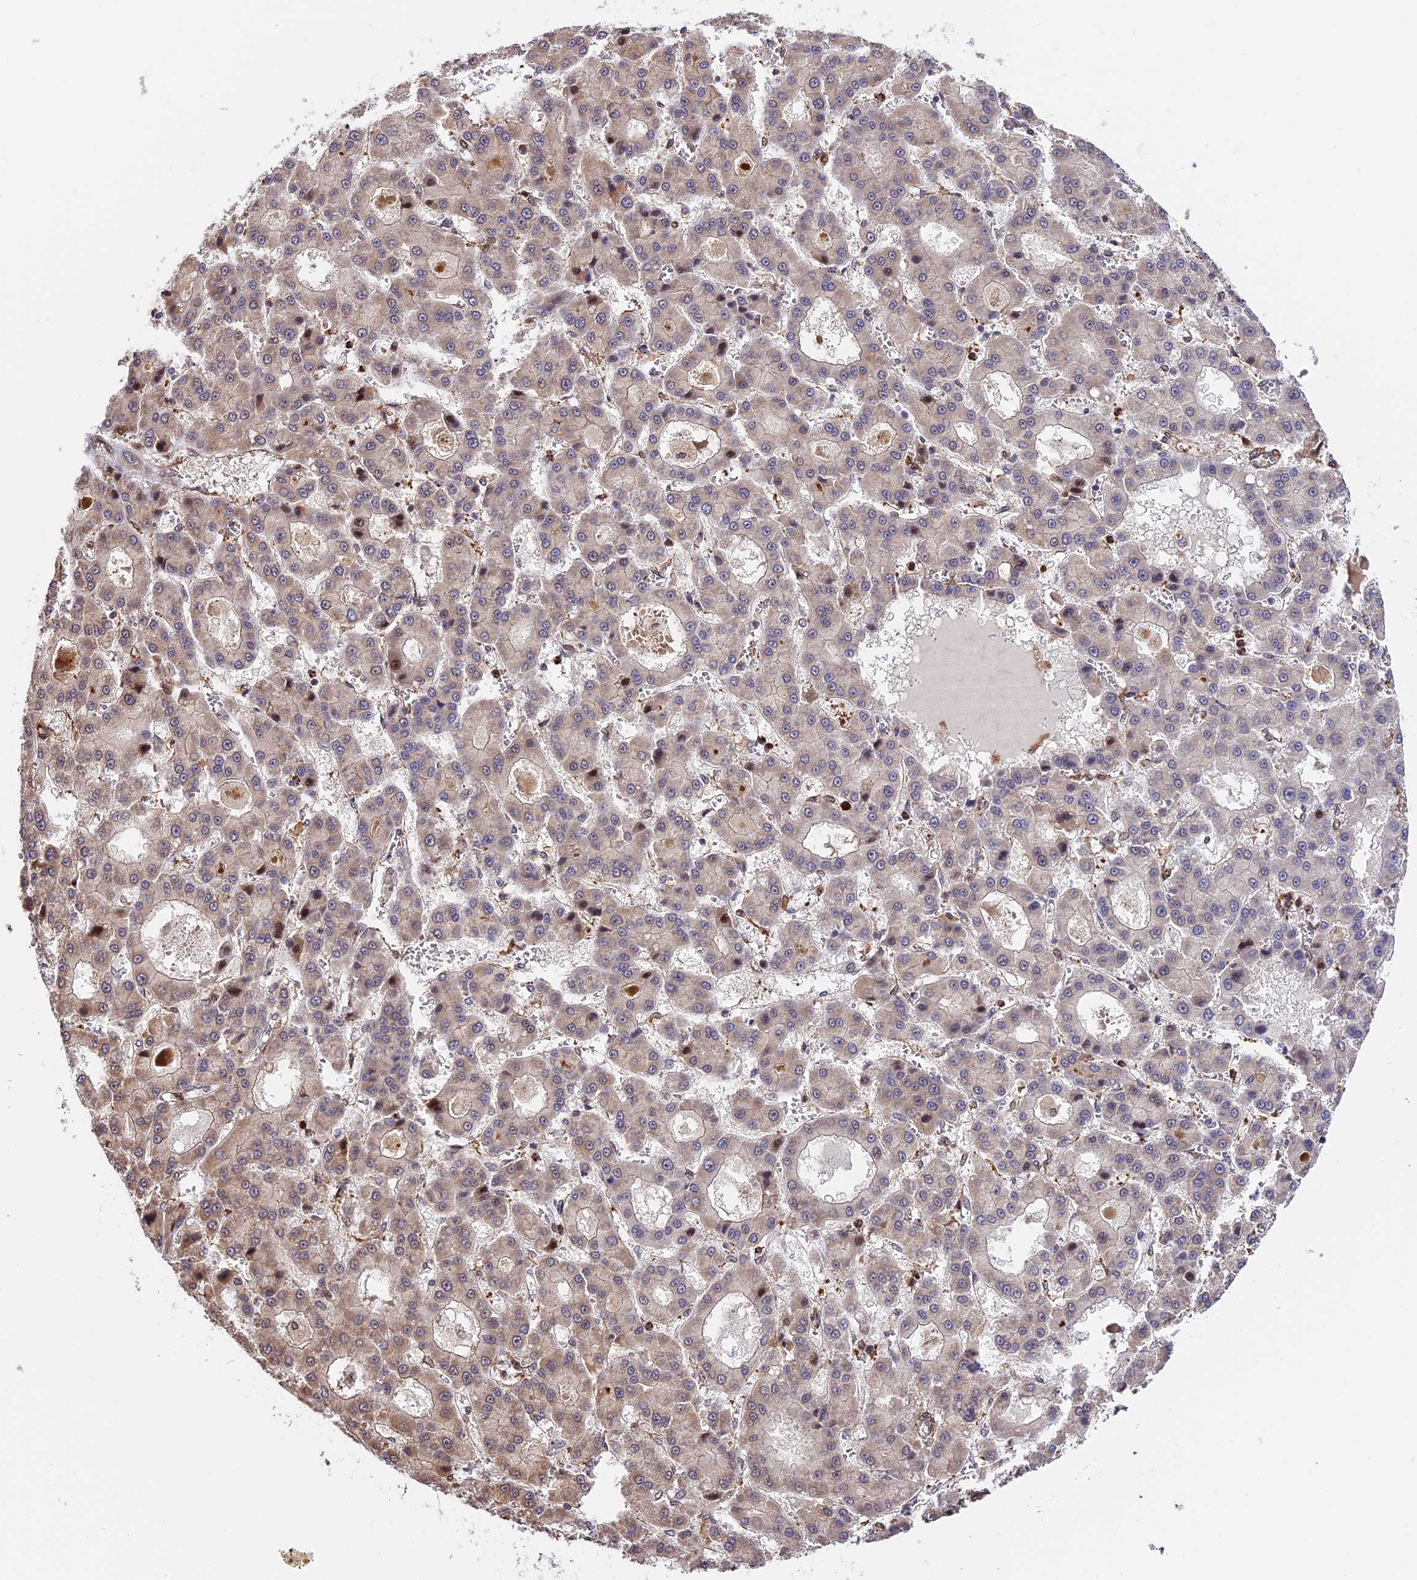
{"staining": {"intensity": "moderate", "quantity": "<25%", "location": "cytoplasmic/membranous"}, "tissue": "liver cancer", "cell_type": "Tumor cells", "image_type": "cancer", "snomed": [{"axis": "morphology", "description": "Carcinoma, Hepatocellular, NOS"}, {"axis": "topography", "description": "Liver"}], "caption": "Immunohistochemistry (IHC) histopathology image of liver cancer (hepatocellular carcinoma) stained for a protein (brown), which displays low levels of moderate cytoplasmic/membranous expression in about <25% of tumor cells.", "gene": "HERPUD1", "patient": {"sex": "male", "age": 70}}